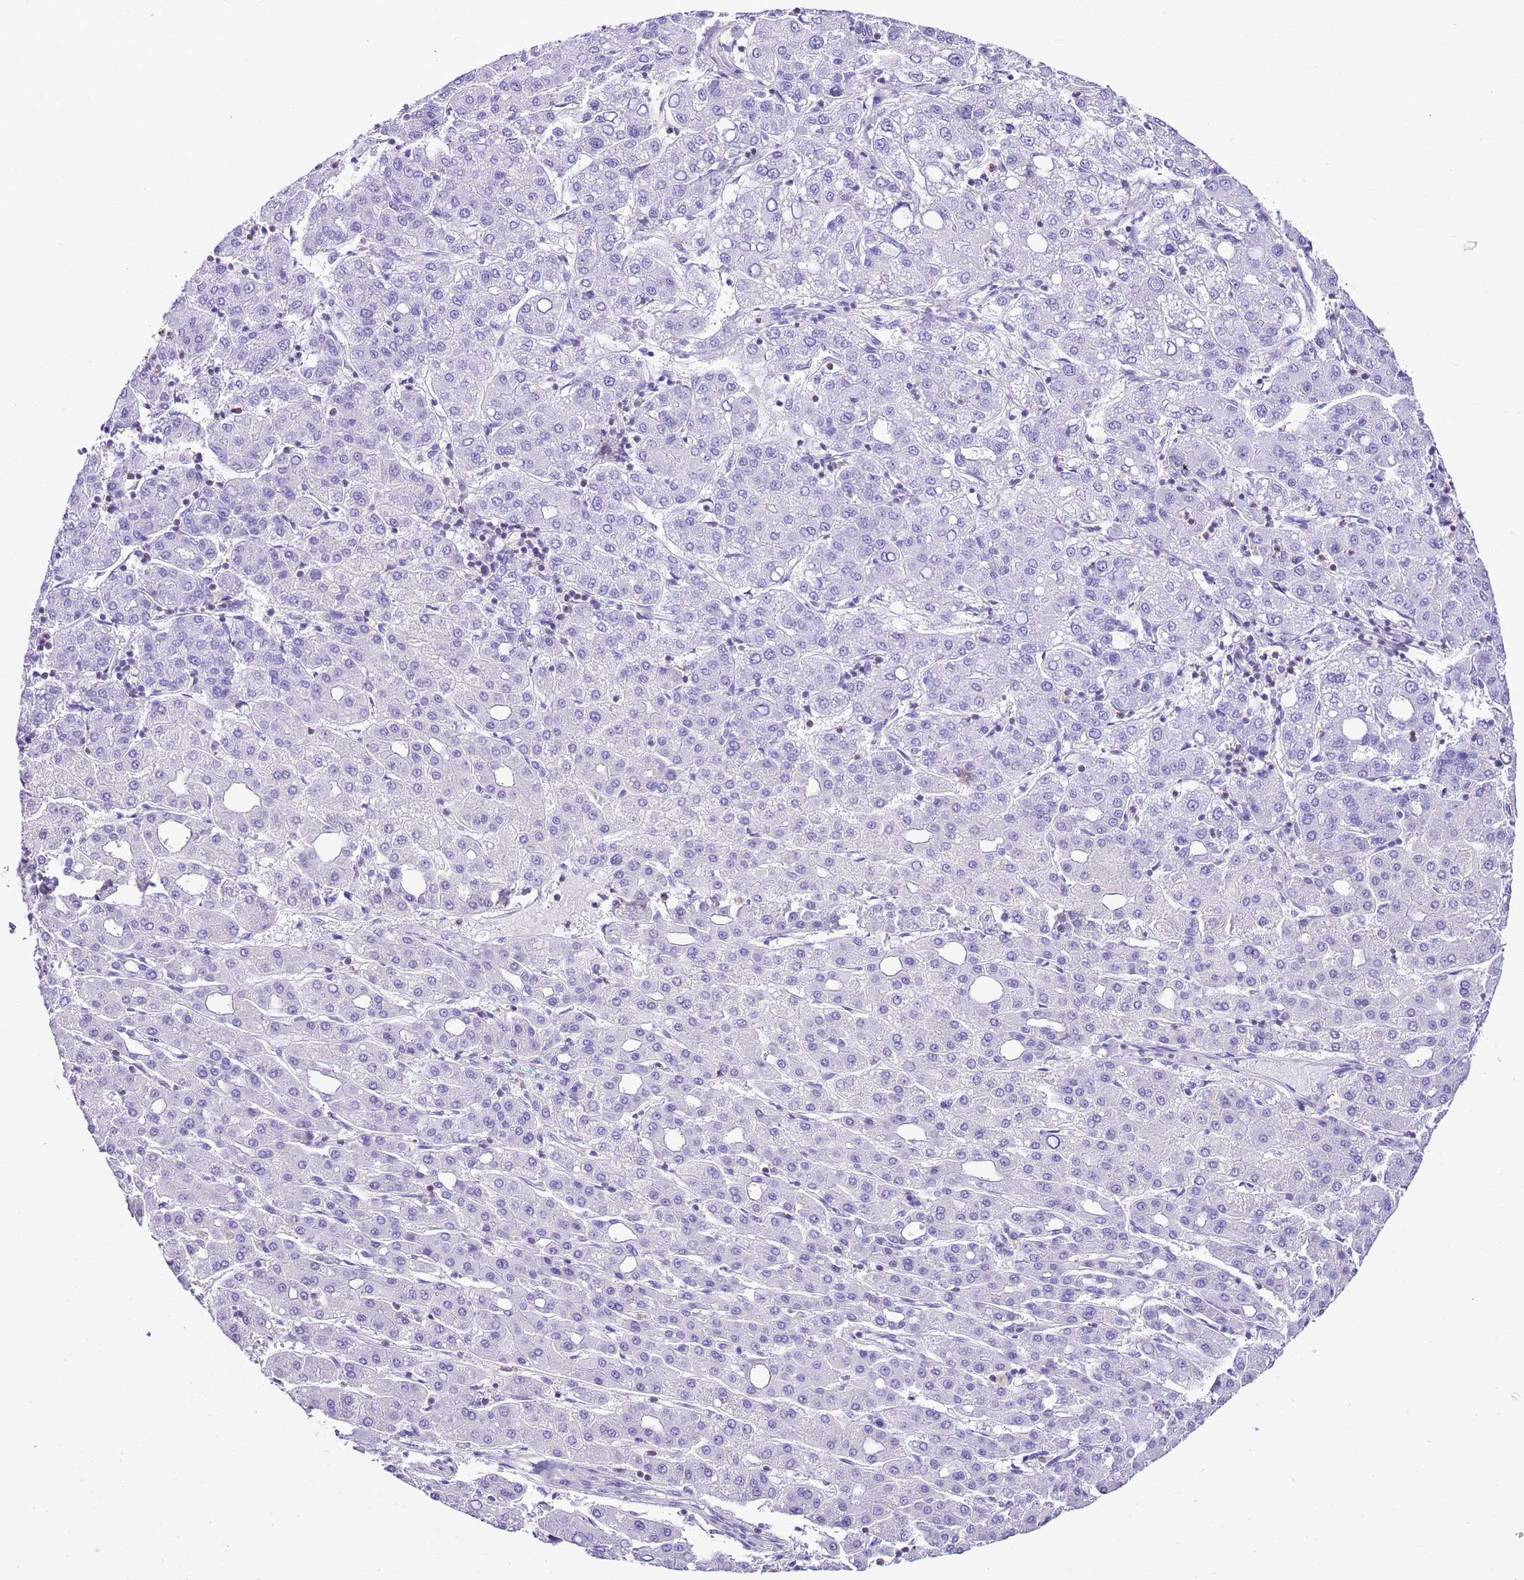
{"staining": {"intensity": "negative", "quantity": "none", "location": "none"}, "tissue": "liver cancer", "cell_type": "Tumor cells", "image_type": "cancer", "snomed": [{"axis": "morphology", "description": "Carcinoma, Hepatocellular, NOS"}, {"axis": "topography", "description": "Liver"}], "caption": "Immunohistochemistry (IHC) of human hepatocellular carcinoma (liver) shows no positivity in tumor cells.", "gene": "CNN2", "patient": {"sex": "male", "age": 65}}